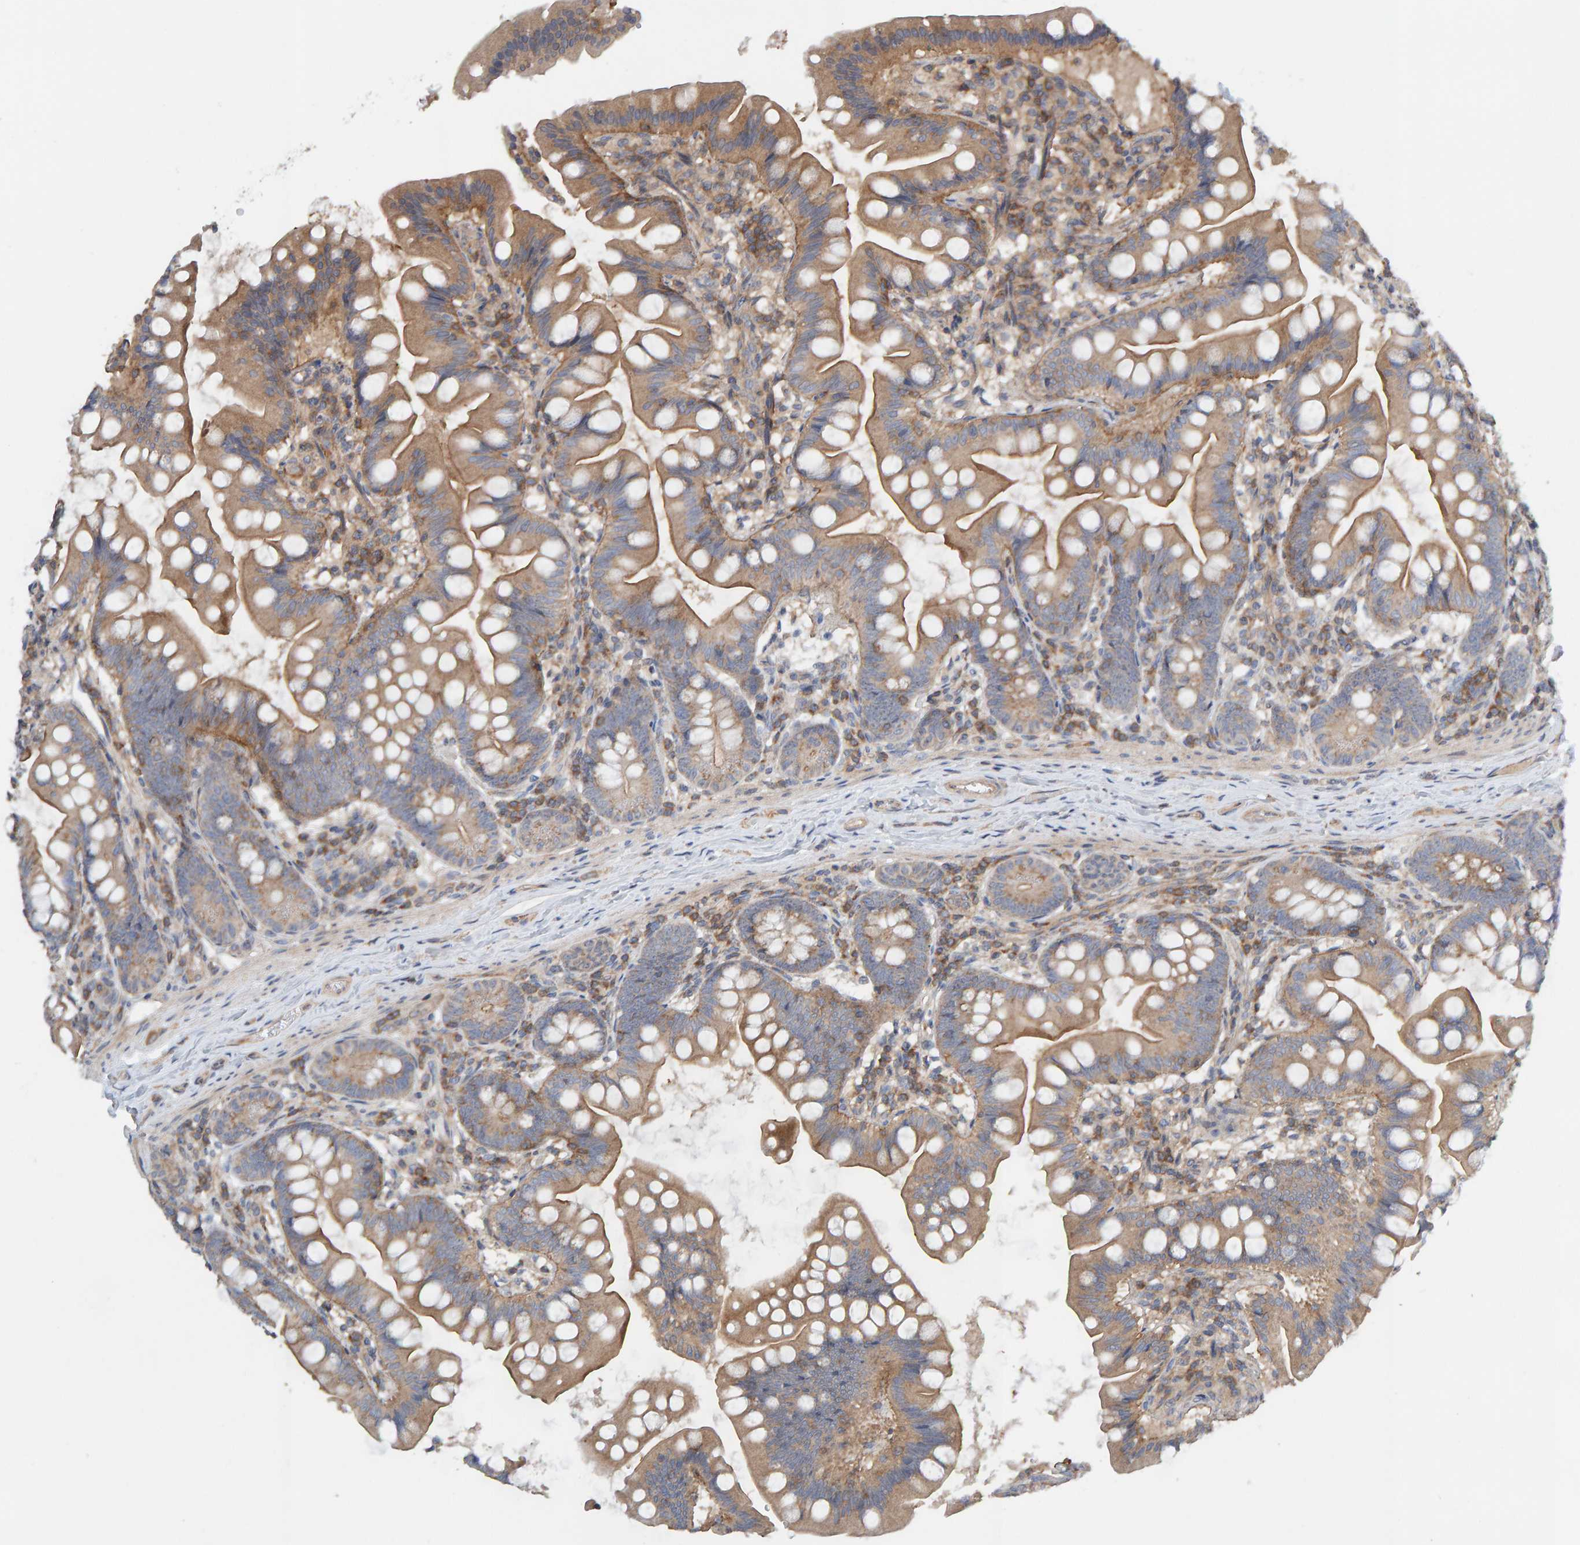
{"staining": {"intensity": "moderate", "quantity": ">75%", "location": "cytoplasmic/membranous"}, "tissue": "small intestine", "cell_type": "Glandular cells", "image_type": "normal", "snomed": [{"axis": "morphology", "description": "Normal tissue, NOS"}, {"axis": "topography", "description": "Small intestine"}], "caption": "This micrograph demonstrates immunohistochemistry (IHC) staining of unremarkable small intestine, with medium moderate cytoplasmic/membranous positivity in about >75% of glandular cells.", "gene": "CCM2", "patient": {"sex": "male", "age": 7}}